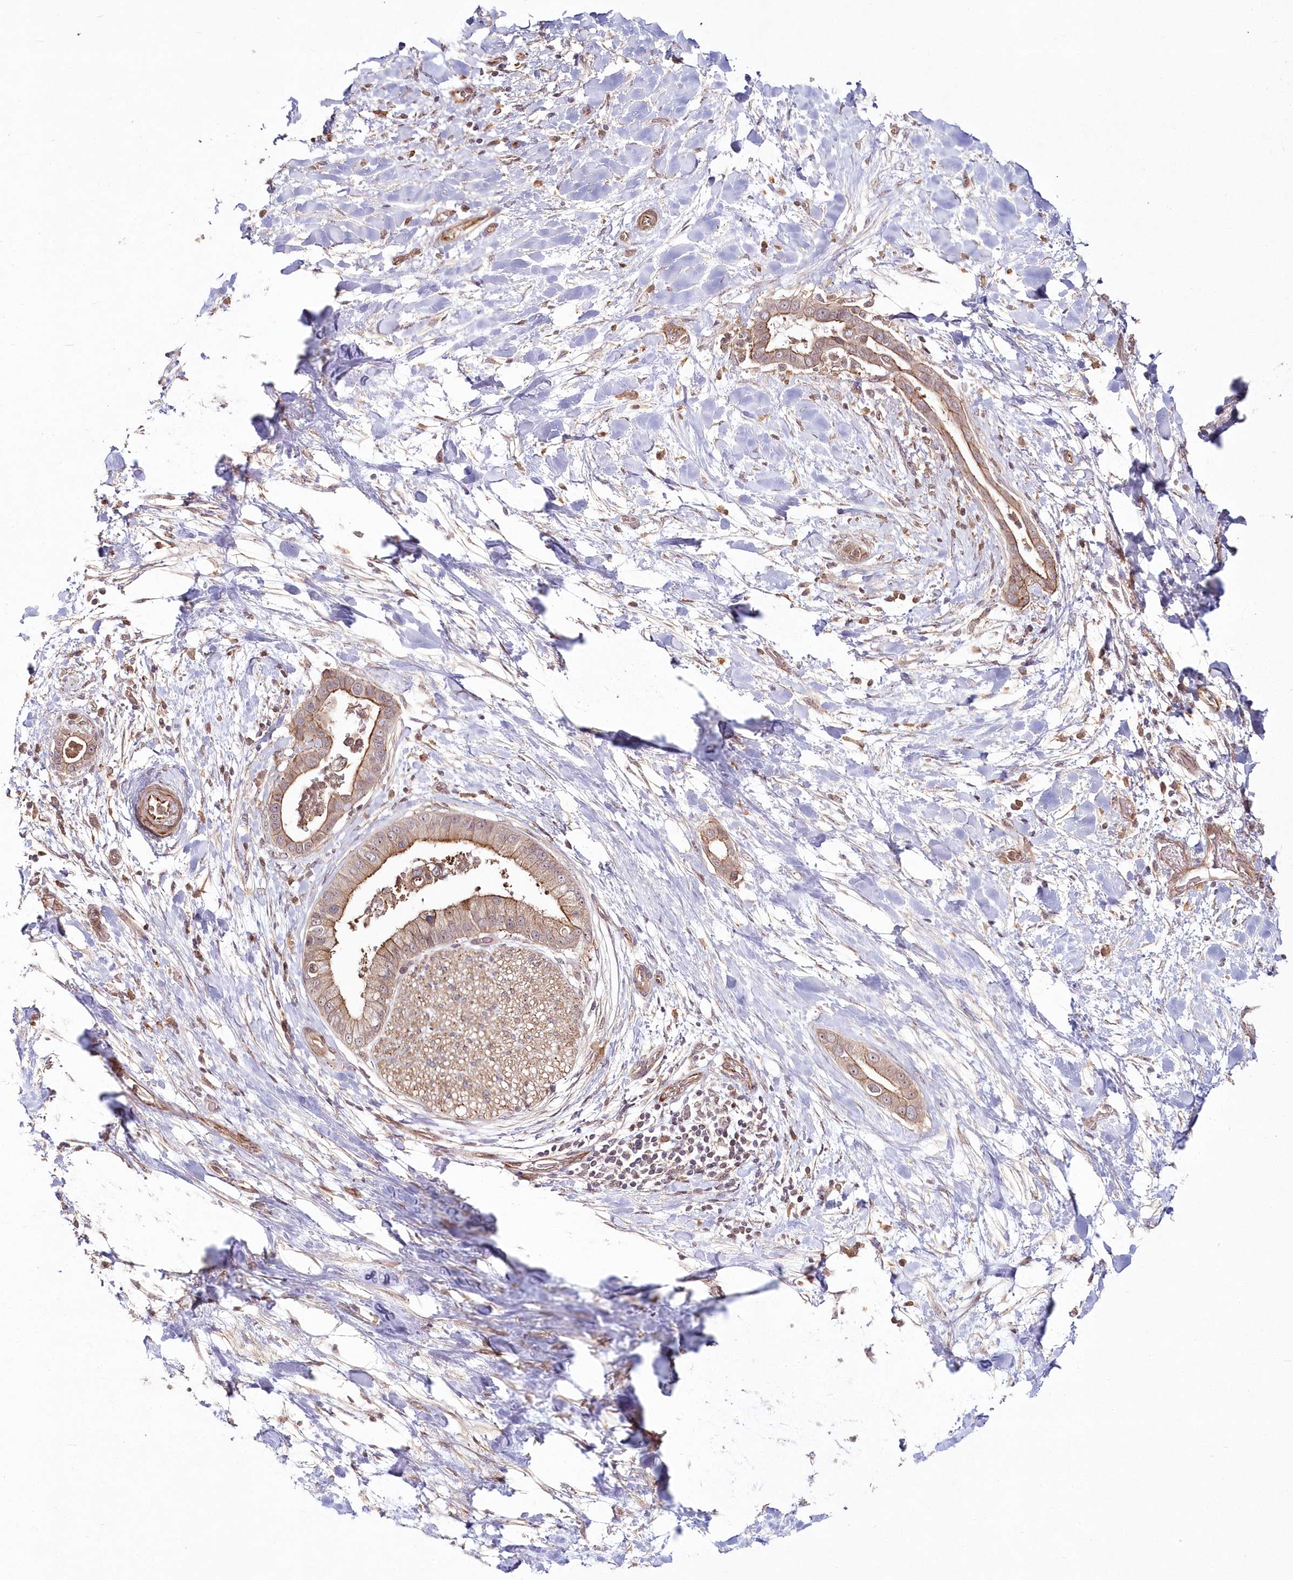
{"staining": {"intensity": "moderate", "quantity": ">75%", "location": "cytoplasmic/membranous"}, "tissue": "liver cancer", "cell_type": "Tumor cells", "image_type": "cancer", "snomed": [{"axis": "morphology", "description": "Cholangiocarcinoma"}, {"axis": "topography", "description": "Liver"}], "caption": "IHC image of neoplastic tissue: human liver cancer stained using immunohistochemistry displays medium levels of moderate protein expression localized specifically in the cytoplasmic/membranous of tumor cells, appearing as a cytoplasmic/membranous brown color.", "gene": "HYCC2", "patient": {"sex": "female", "age": 54}}